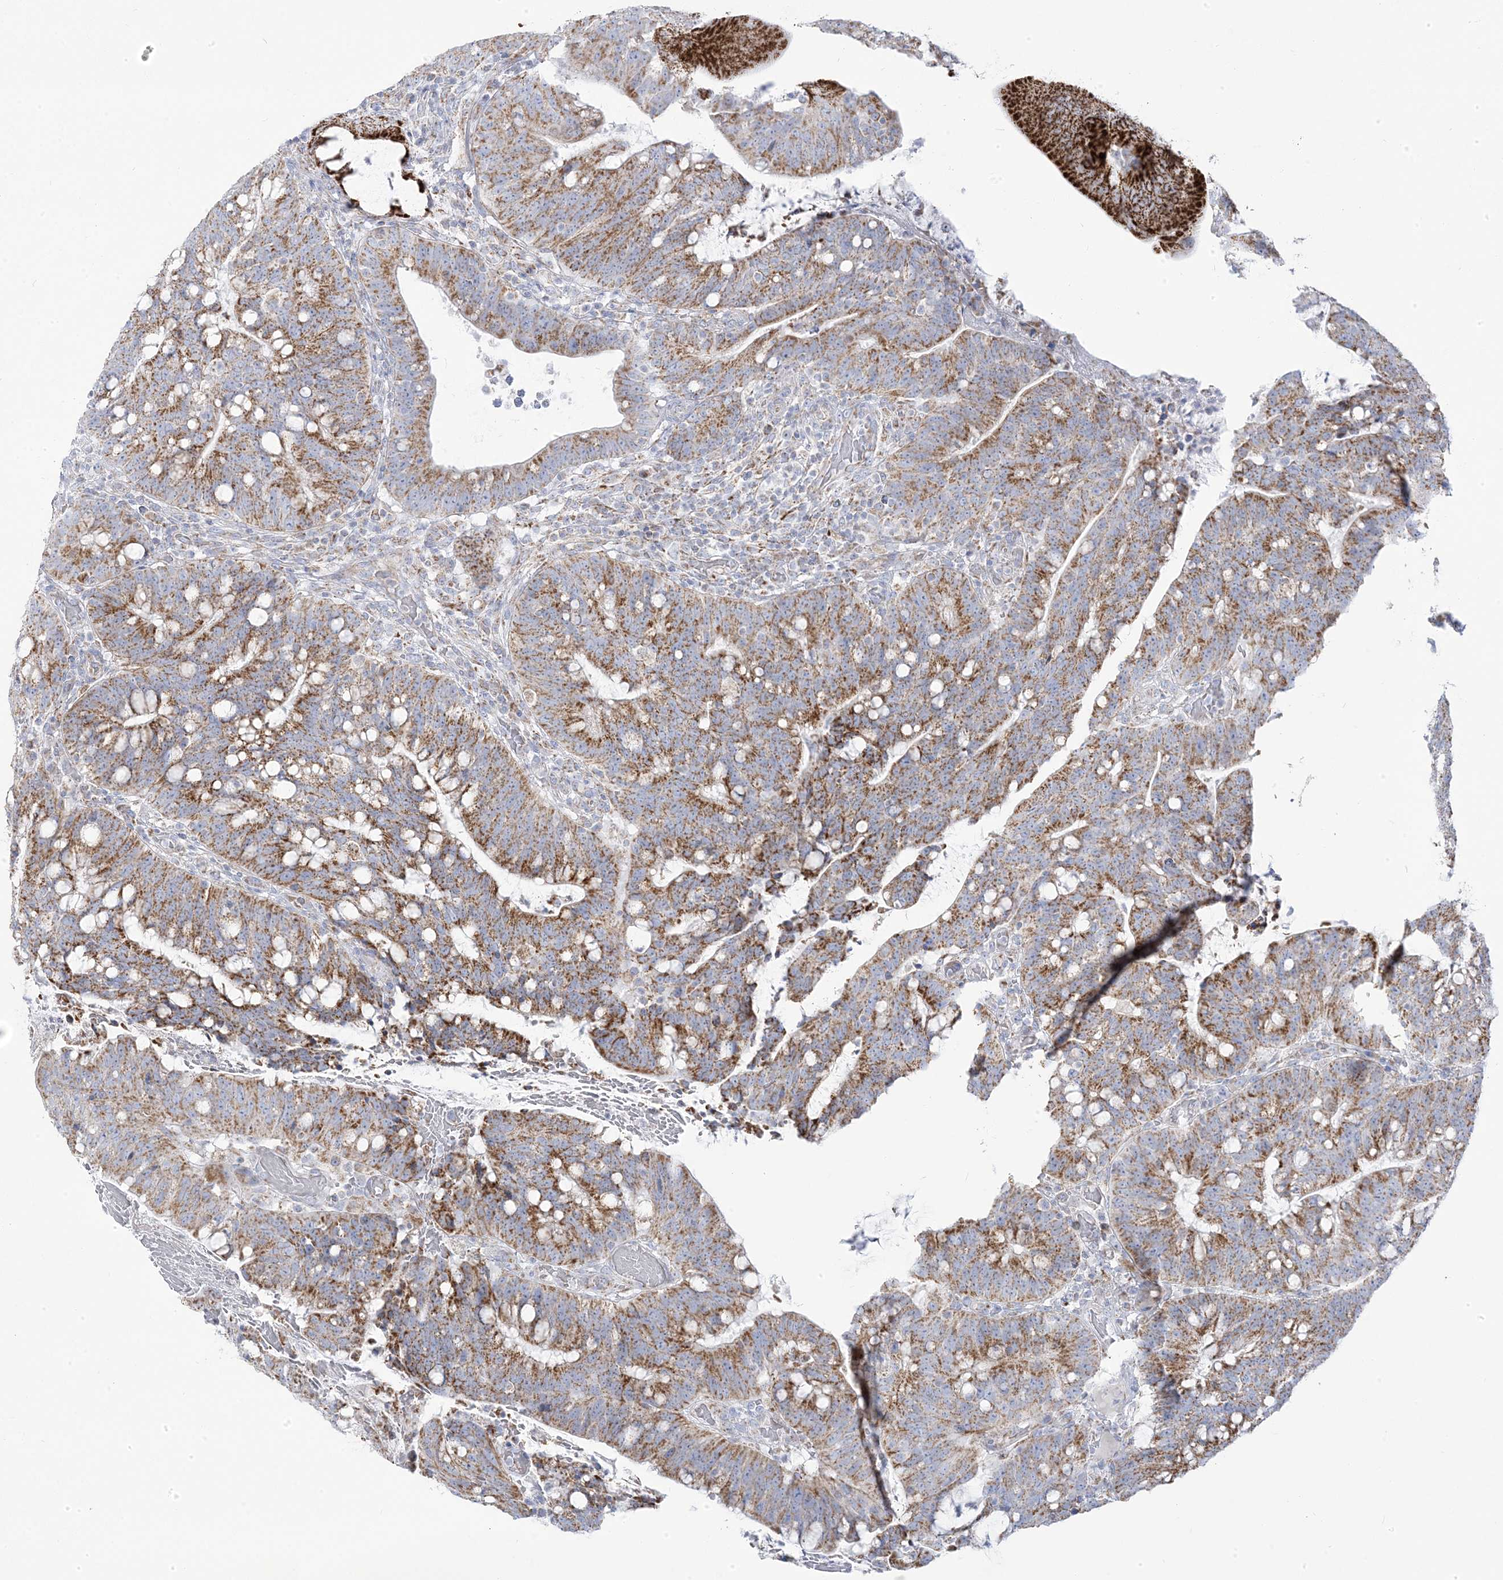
{"staining": {"intensity": "moderate", "quantity": ">75%", "location": "cytoplasmic/membranous"}, "tissue": "colorectal cancer", "cell_type": "Tumor cells", "image_type": "cancer", "snomed": [{"axis": "morphology", "description": "Adenocarcinoma, NOS"}, {"axis": "topography", "description": "Colon"}], "caption": "Colorectal adenocarcinoma stained with a brown dye reveals moderate cytoplasmic/membranous positive staining in about >75% of tumor cells.", "gene": "PCCB", "patient": {"sex": "female", "age": 66}}